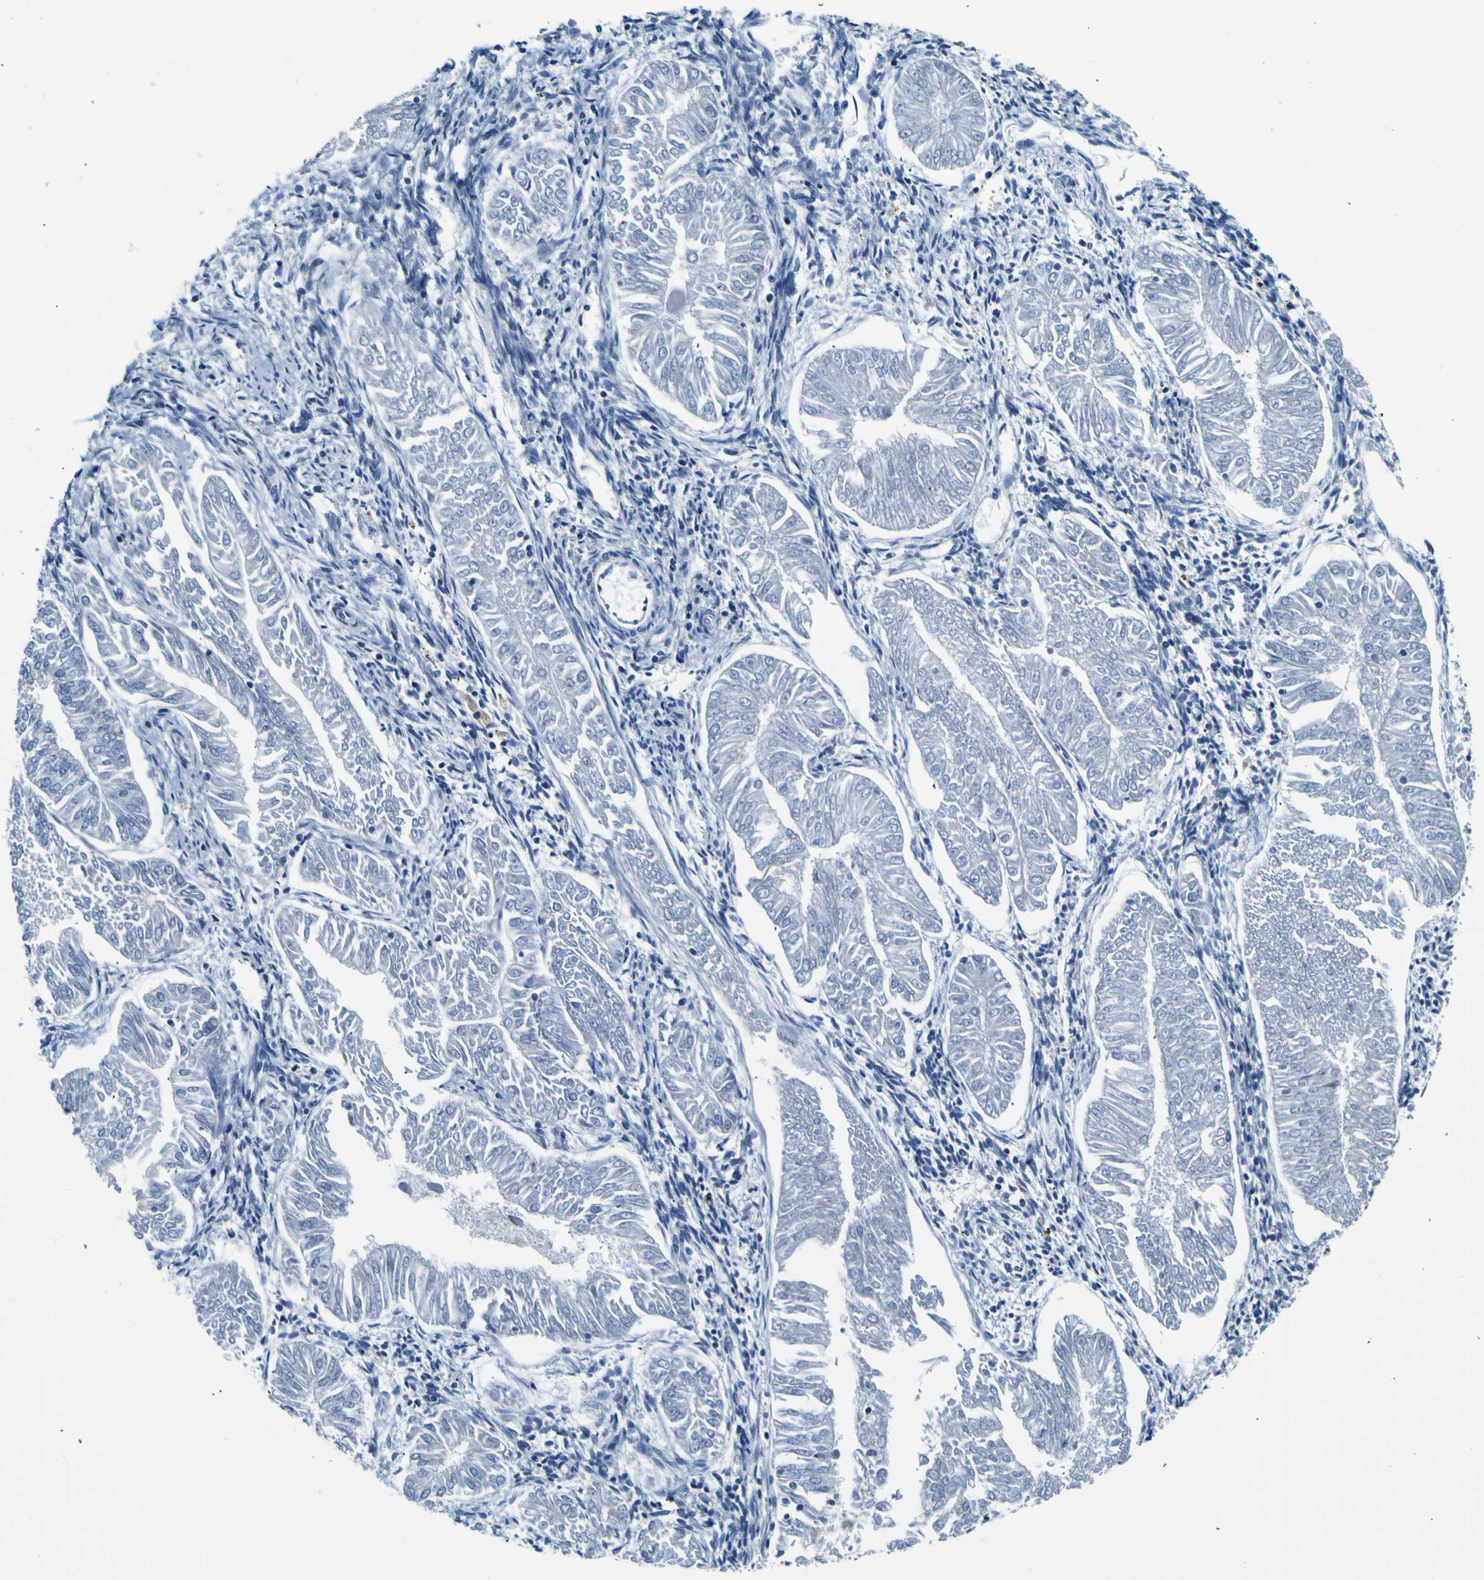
{"staining": {"intensity": "negative", "quantity": "none", "location": "none"}, "tissue": "endometrial cancer", "cell_type": "Tumor cells", "image_type": "cancer", "snomed": [{"axis": "morphology", "description": "Adenocarcinoma, NOS"}, {"axis": "topography", "description": "Endometrium"}], "caption": "This is a photomicrograph of immunohistochemistry (IHC) staining of endometrial adenocarcinoma, which shows no positivity in tumor cells. (Brightfield microscopy of DAB (3,3'-diaminobenzidine) immunohistochemistry at high magnification).", "gene": "ADGRA2", "patient": {"sex": "female", "age": 53}}